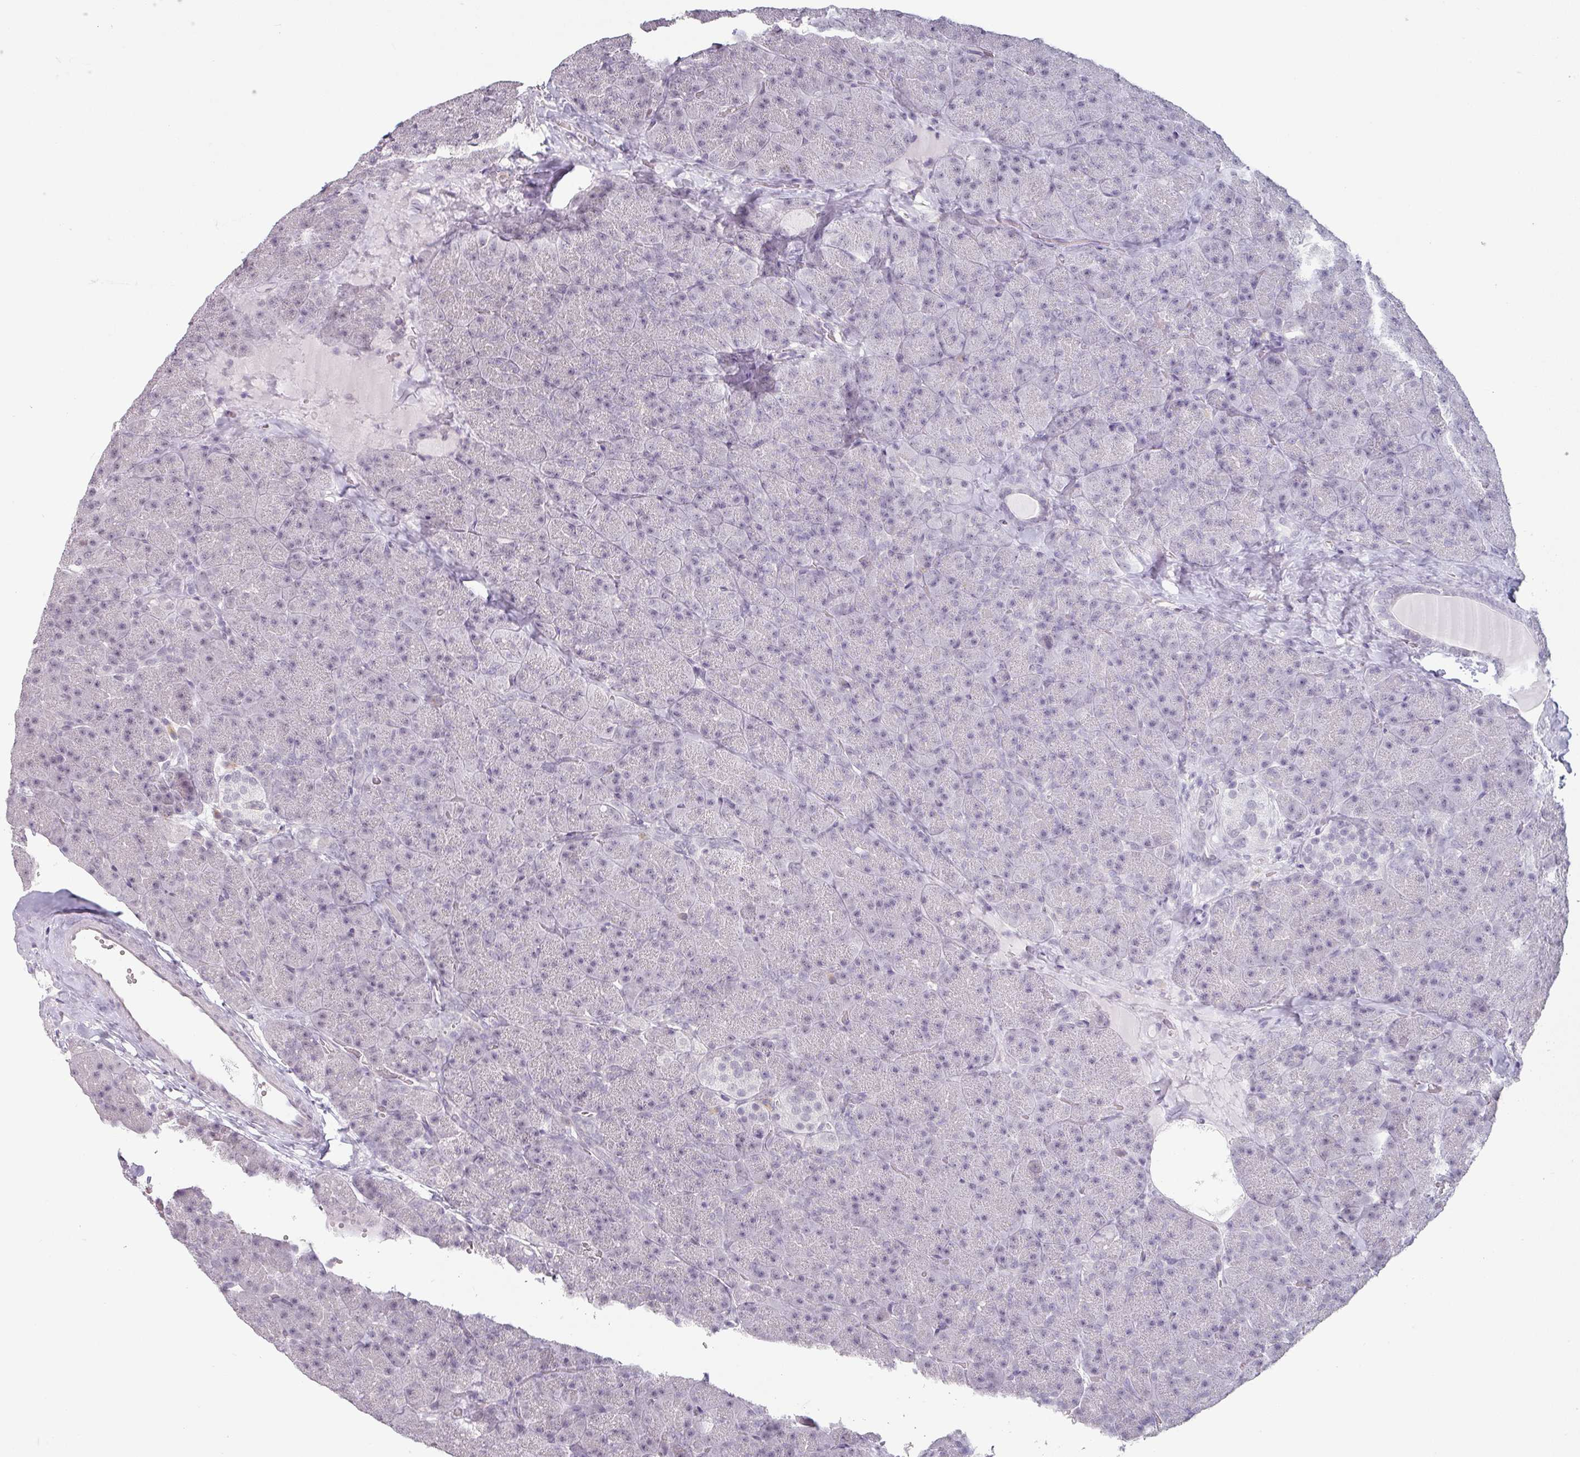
{"staining": {"intensity": "negative", "quantity": "none", "location": "none"}, "tissue": "pancreas", "cell_type": "Exocrine glandular cells", "image_type": "normal", "snomed": [{"axis": "morphology", "description": "Normal tissue, NOS"}, {"axis": "topography", "description": "Pancreas"}], "caption": "The image shows no staining of exocrine glandular cells in unremarkable pancreas.", "gene": "SPRR1A", "patient": {"sex": "male", "age": 36}}